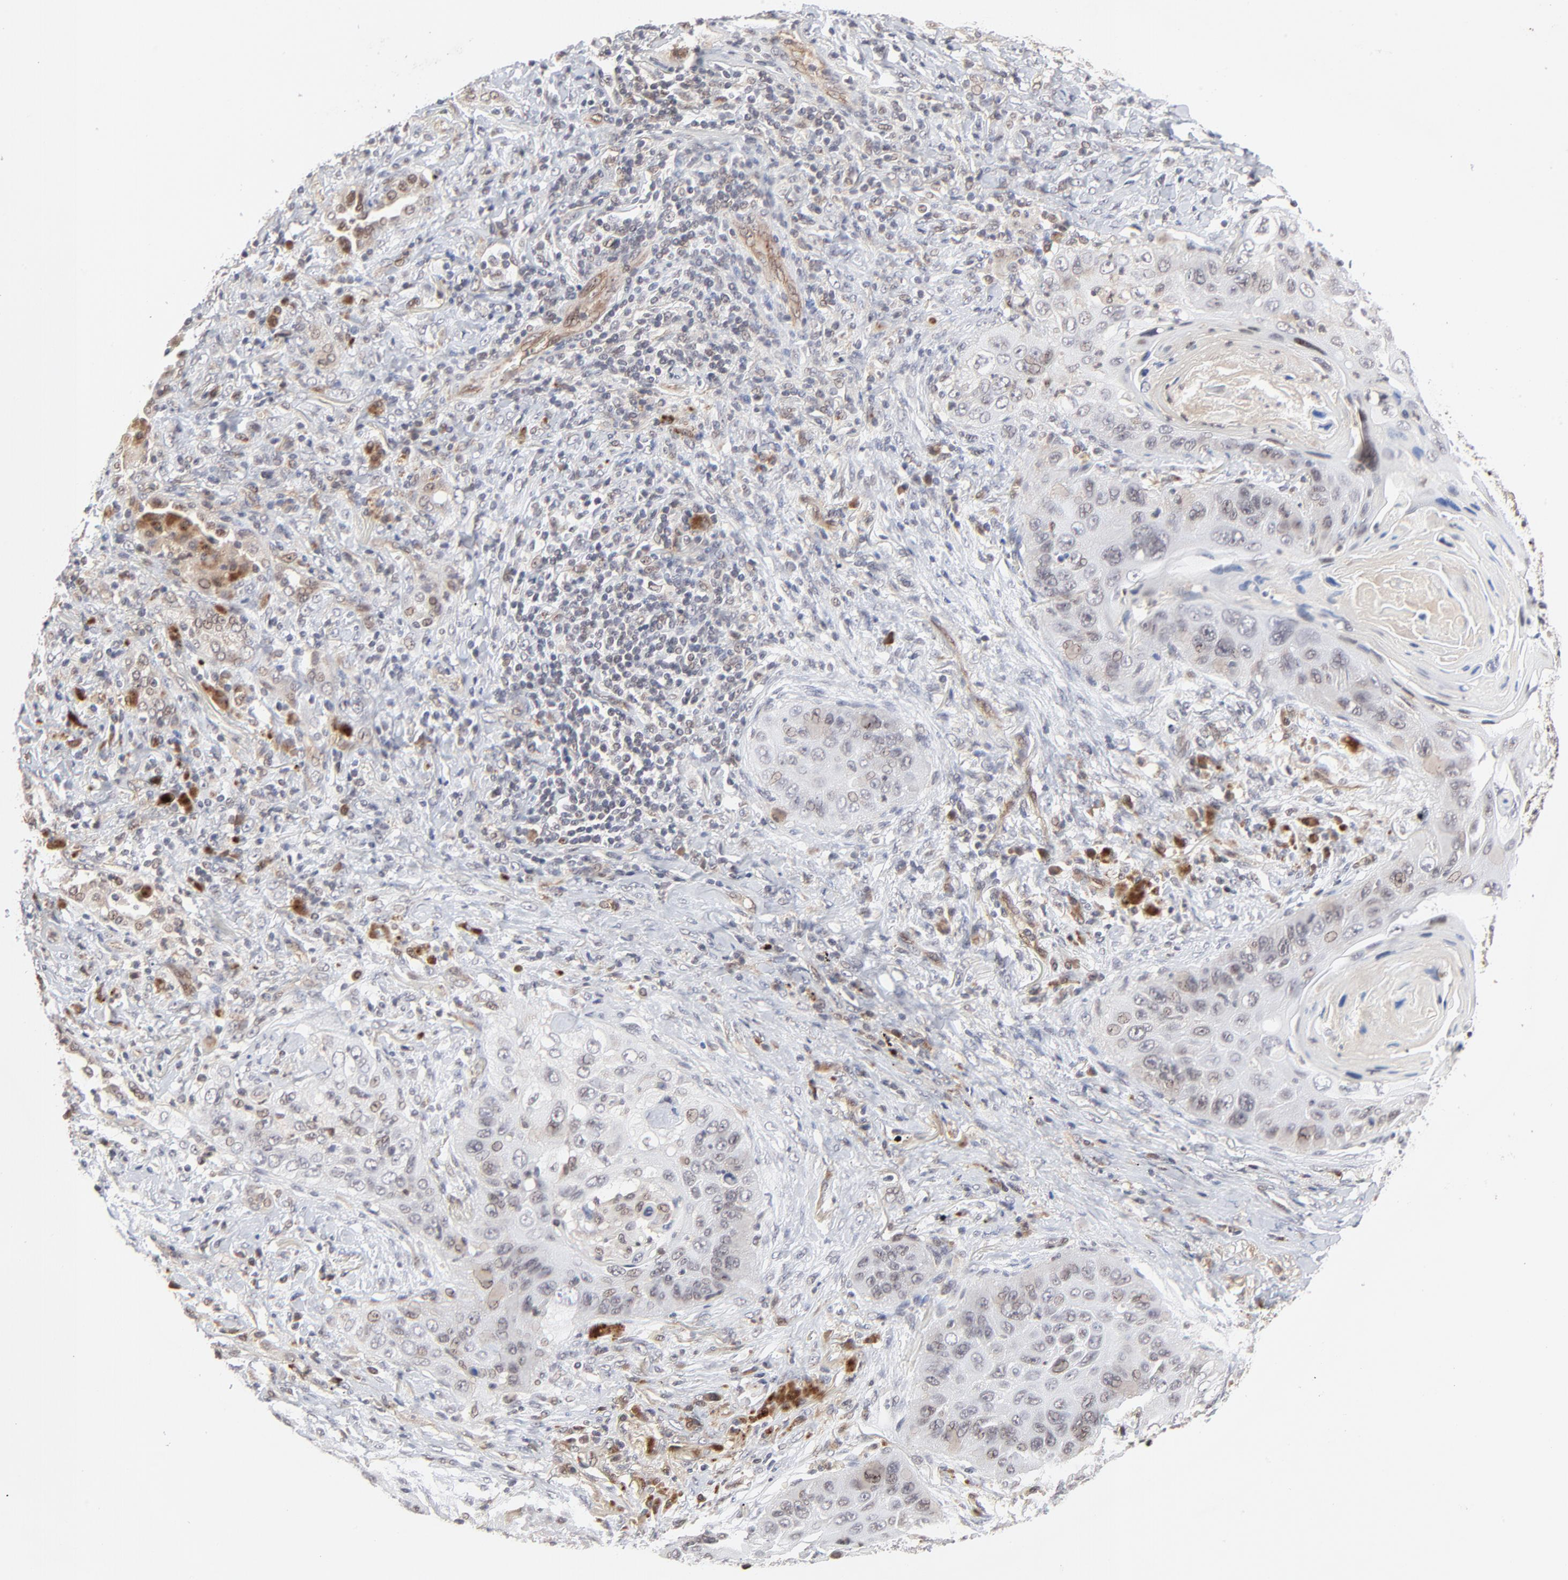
{"staining": {"intensity": "weak", "quantity": "25%-75%", "location": "cytoplasmic/membranous"}, "tissue": "lung cancer", "cell_type": "Tumor cells", "image_type": "cancer", "snomed": [{"axis": "morphology", "description": "Squamous cell carcinoma, NOS"}, {"axis": "topography", "description": "Lung"}], "caption": "A high-resolution photomicrograph shows IHC staining of lung cancer (squamous cell carcinoma), which shows weak cytoplasmic/membranous staining in about 25%-75% of tumor cells. (Brightfield microscopy of DAB IHC at high magnification).", "gene": "CASP10", "patient": {"sex": "female", "age": 67}}